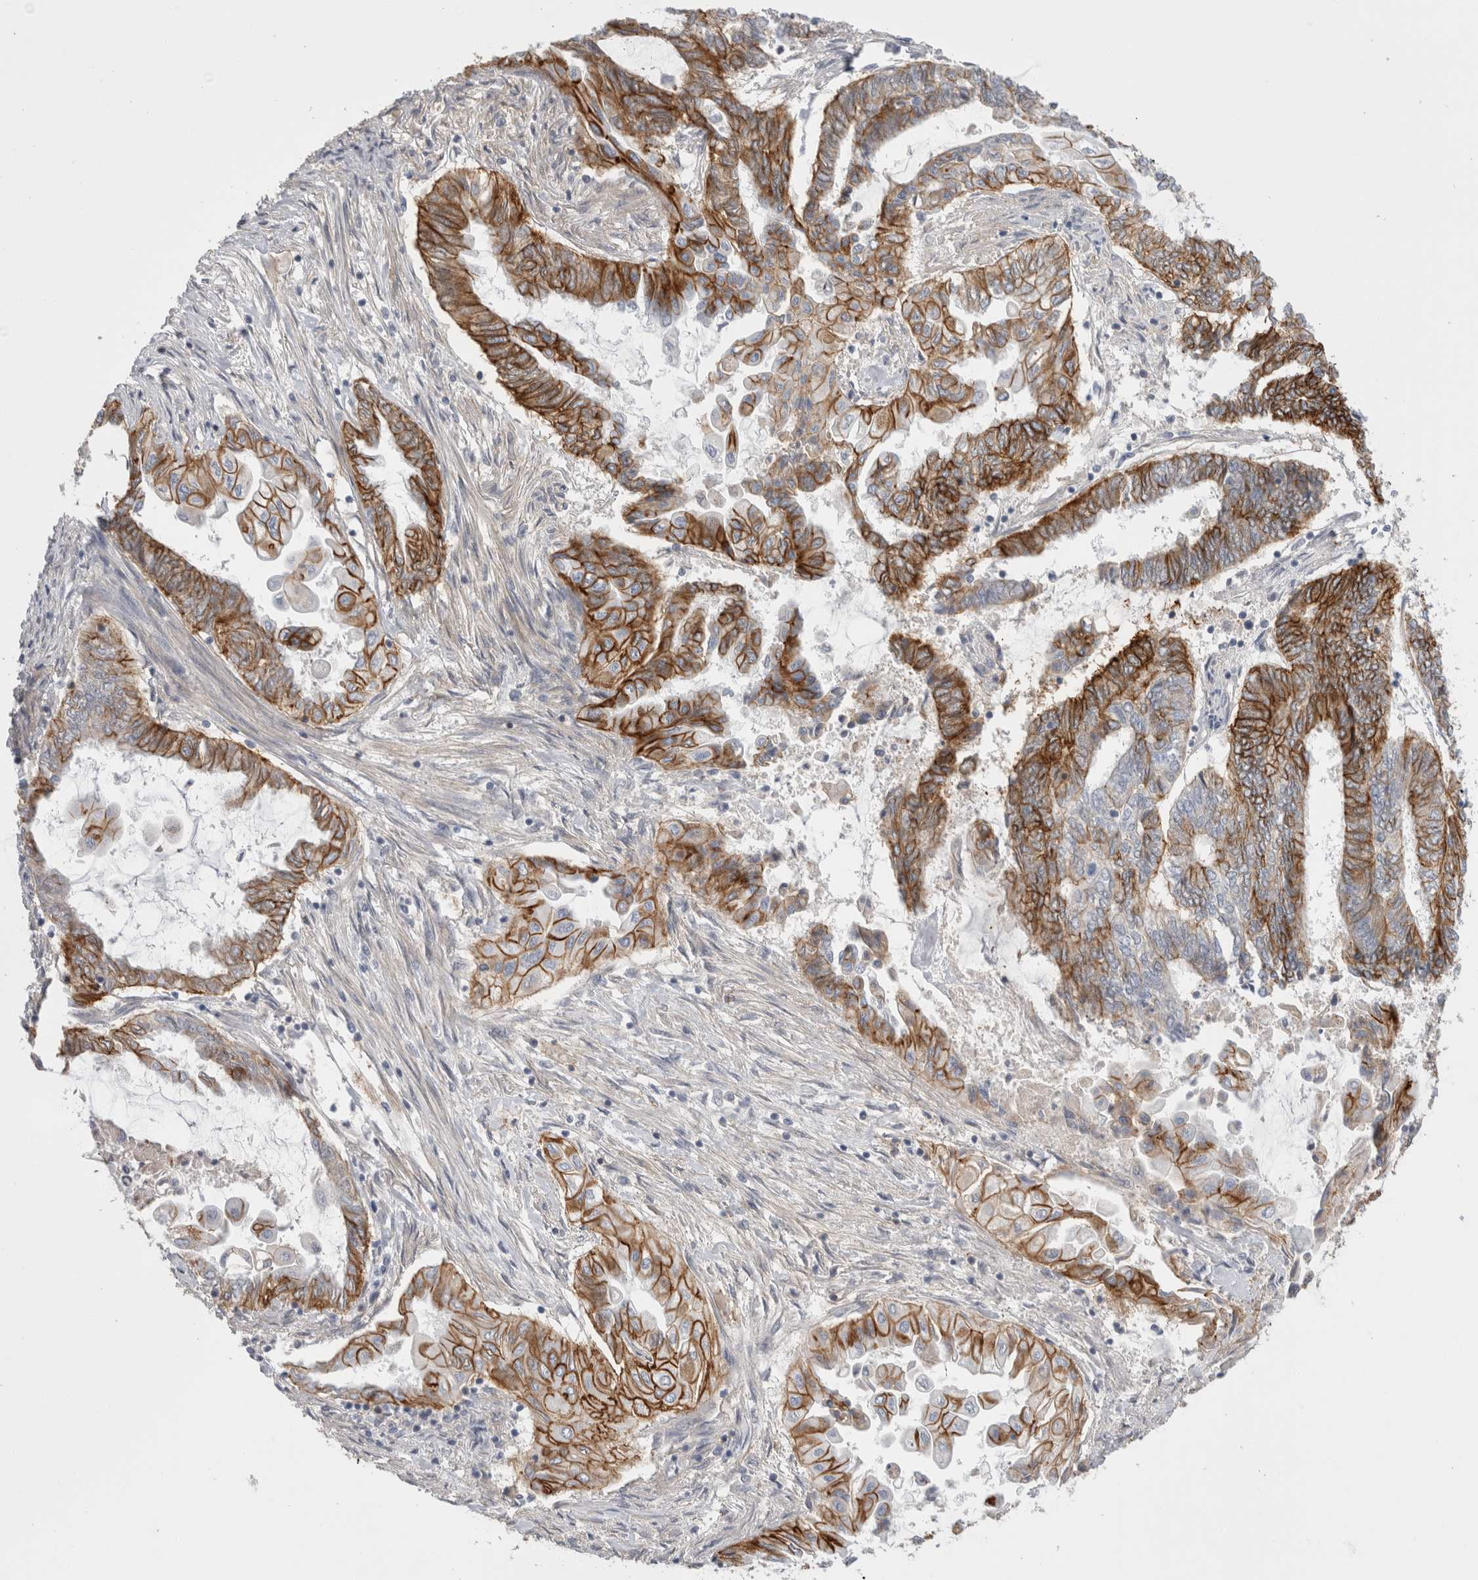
{"staining": {"intensity": "moderate", "quantity": ">75%", "location": "cytoplasmic/membranous"}, "tissue": "endometrial cancer", "cell_type": "Tumor cells", "image_type": "cancer", "snomed": [{"axis": "morphology", "description": "Adenocarcinoma, NOS"}, {"axis": "topography", "description": "Uterus"}, {"axis": "topography", "description": "Endometrium"}], "caption": "Endometrial adenocarcinoma stained for a protein displays moderate cytoplasmic/membranous positivity in tumor cells. (DAB = brown stain, brightfield microscopy at high magnification).", "gene": "VANGL1", "patient": {"sex": "female", "age": 70}}